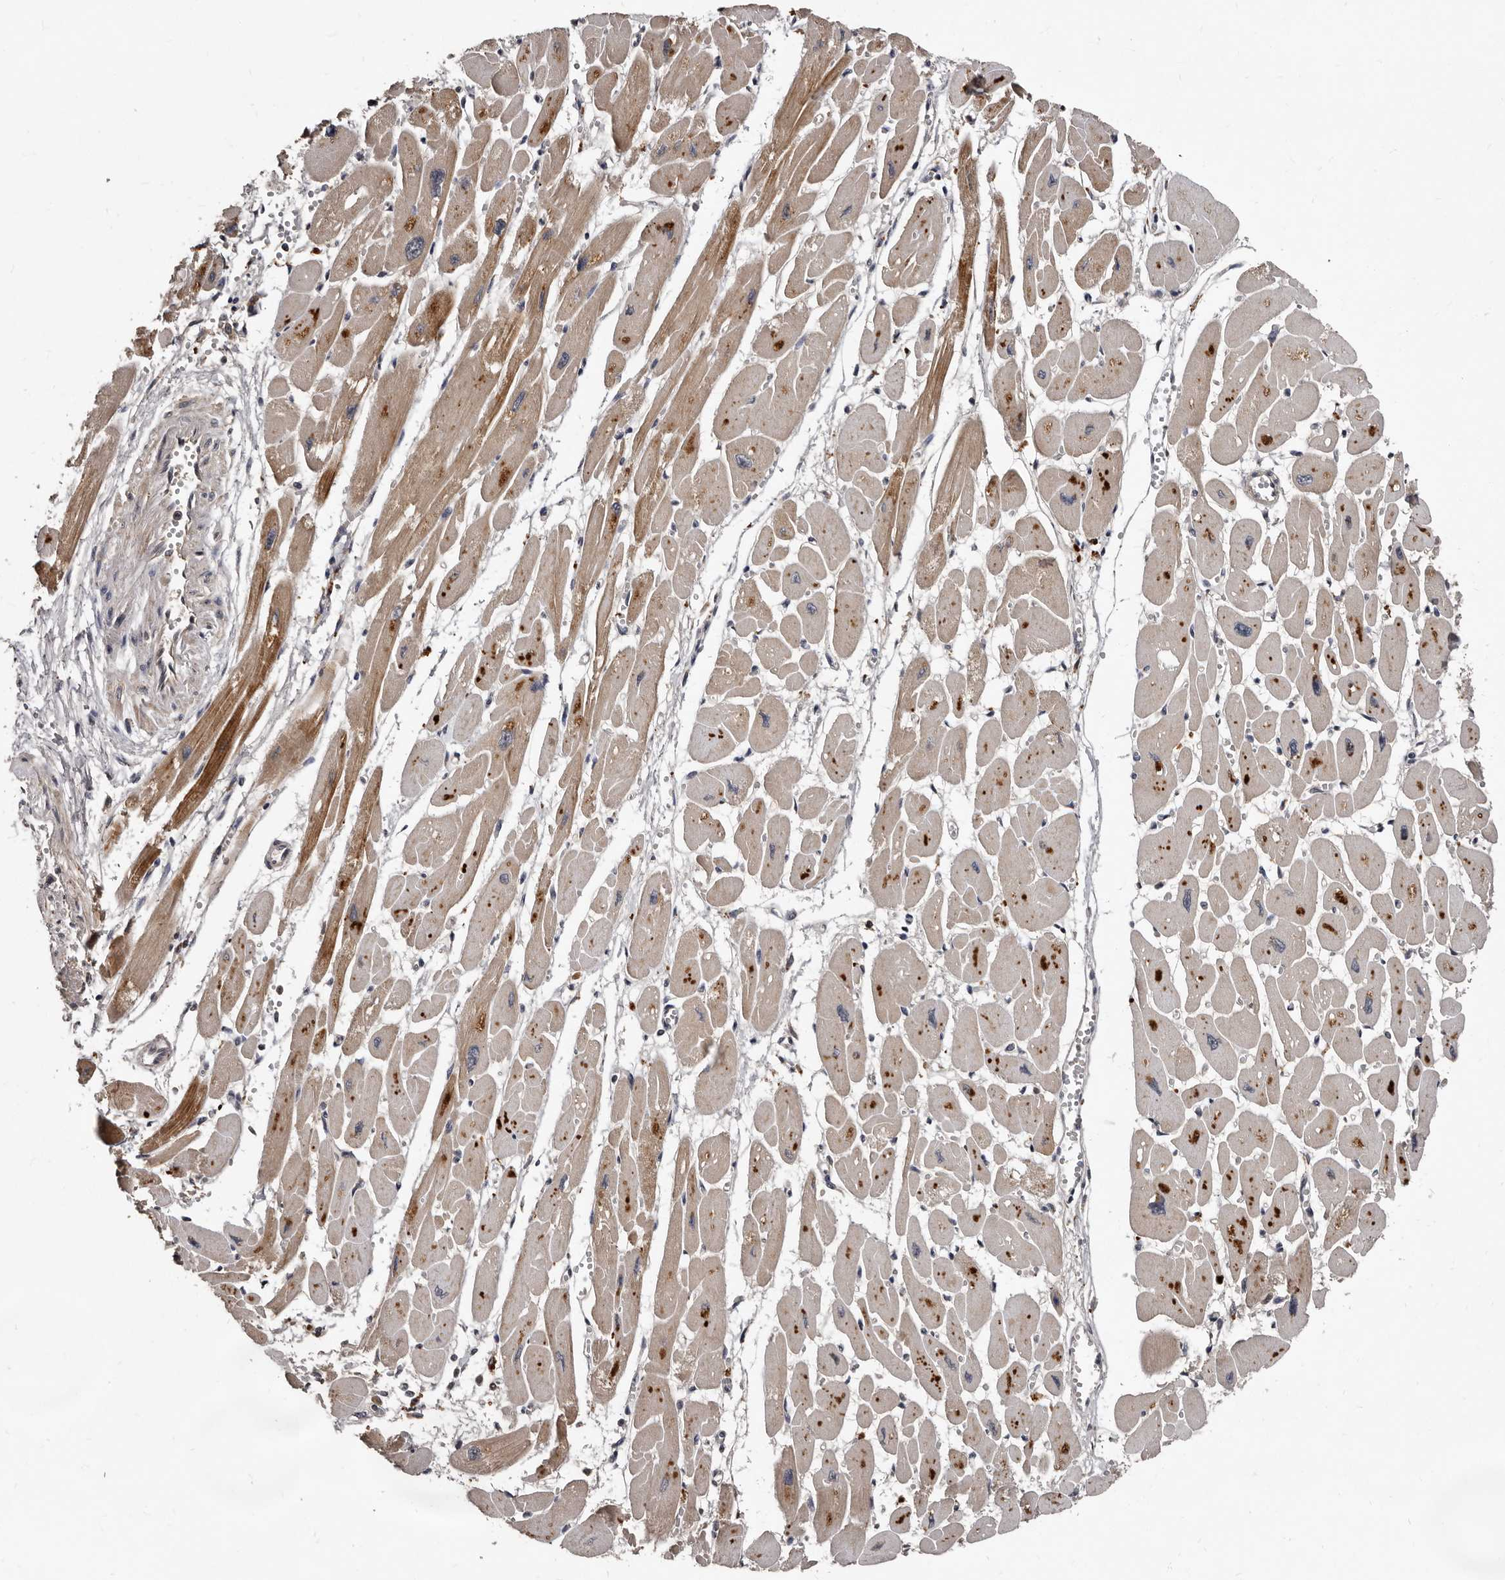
{"staining": {"intensity": "moderate", "quantity": ">75%", "location": "cytoplasmic/membranous"}, "tissue": "heart muscle", "cell_type": "Cardiomyocytes", "image_type": "normal", "snomed": [{"axis": "morphology", "description": "Normal tissue, NOS"}, {"axis": "topography", "description": "Heart"}], "caption": "This histopathology image shows immunohistochemistry staining of normal heart muscle, with medium moderate cytoplasmic/membranous staining in about >75% of cardiomyocytes.", "gene": "PMVK", "patient": {"sex": "female", "age": 54}}